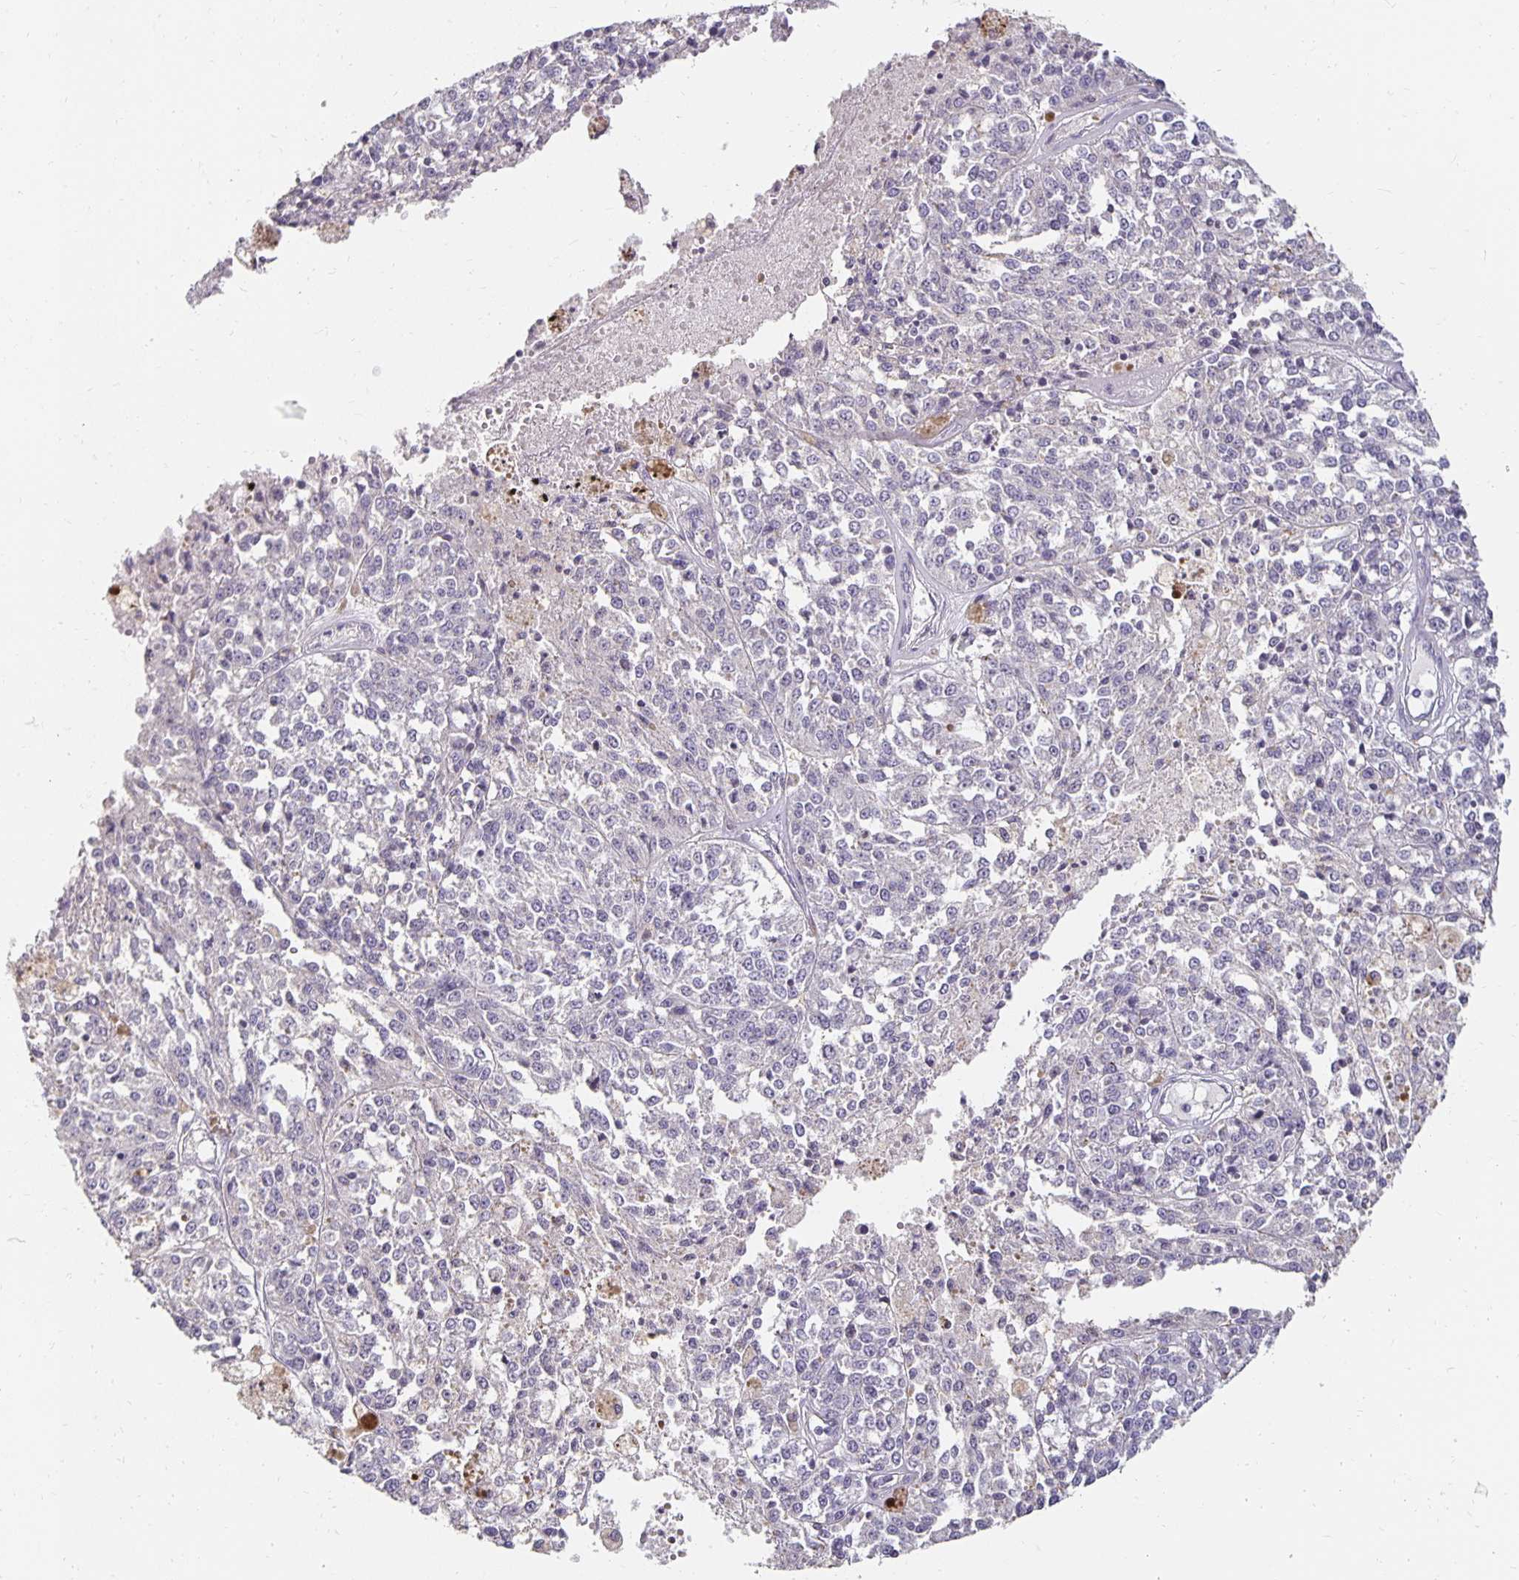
{"staining": {"intensity": "negative", "quantity": "none", "location": "none"}, "tissue": "melanoma", "cell_type": "Tumor cells", "image_type": "cancer", "snomed": [{"axis": "morphology", "description": "Malignant melanoma, Metastatic site"}, {"axis": "topography", "description": "Lymph node"}], "caption": "Human melanoma stained for a protein using immunohistochemistry displays no staining in tumor cells.", "gene": "CST6", "patient": {"sex": "female", "age": 64}}